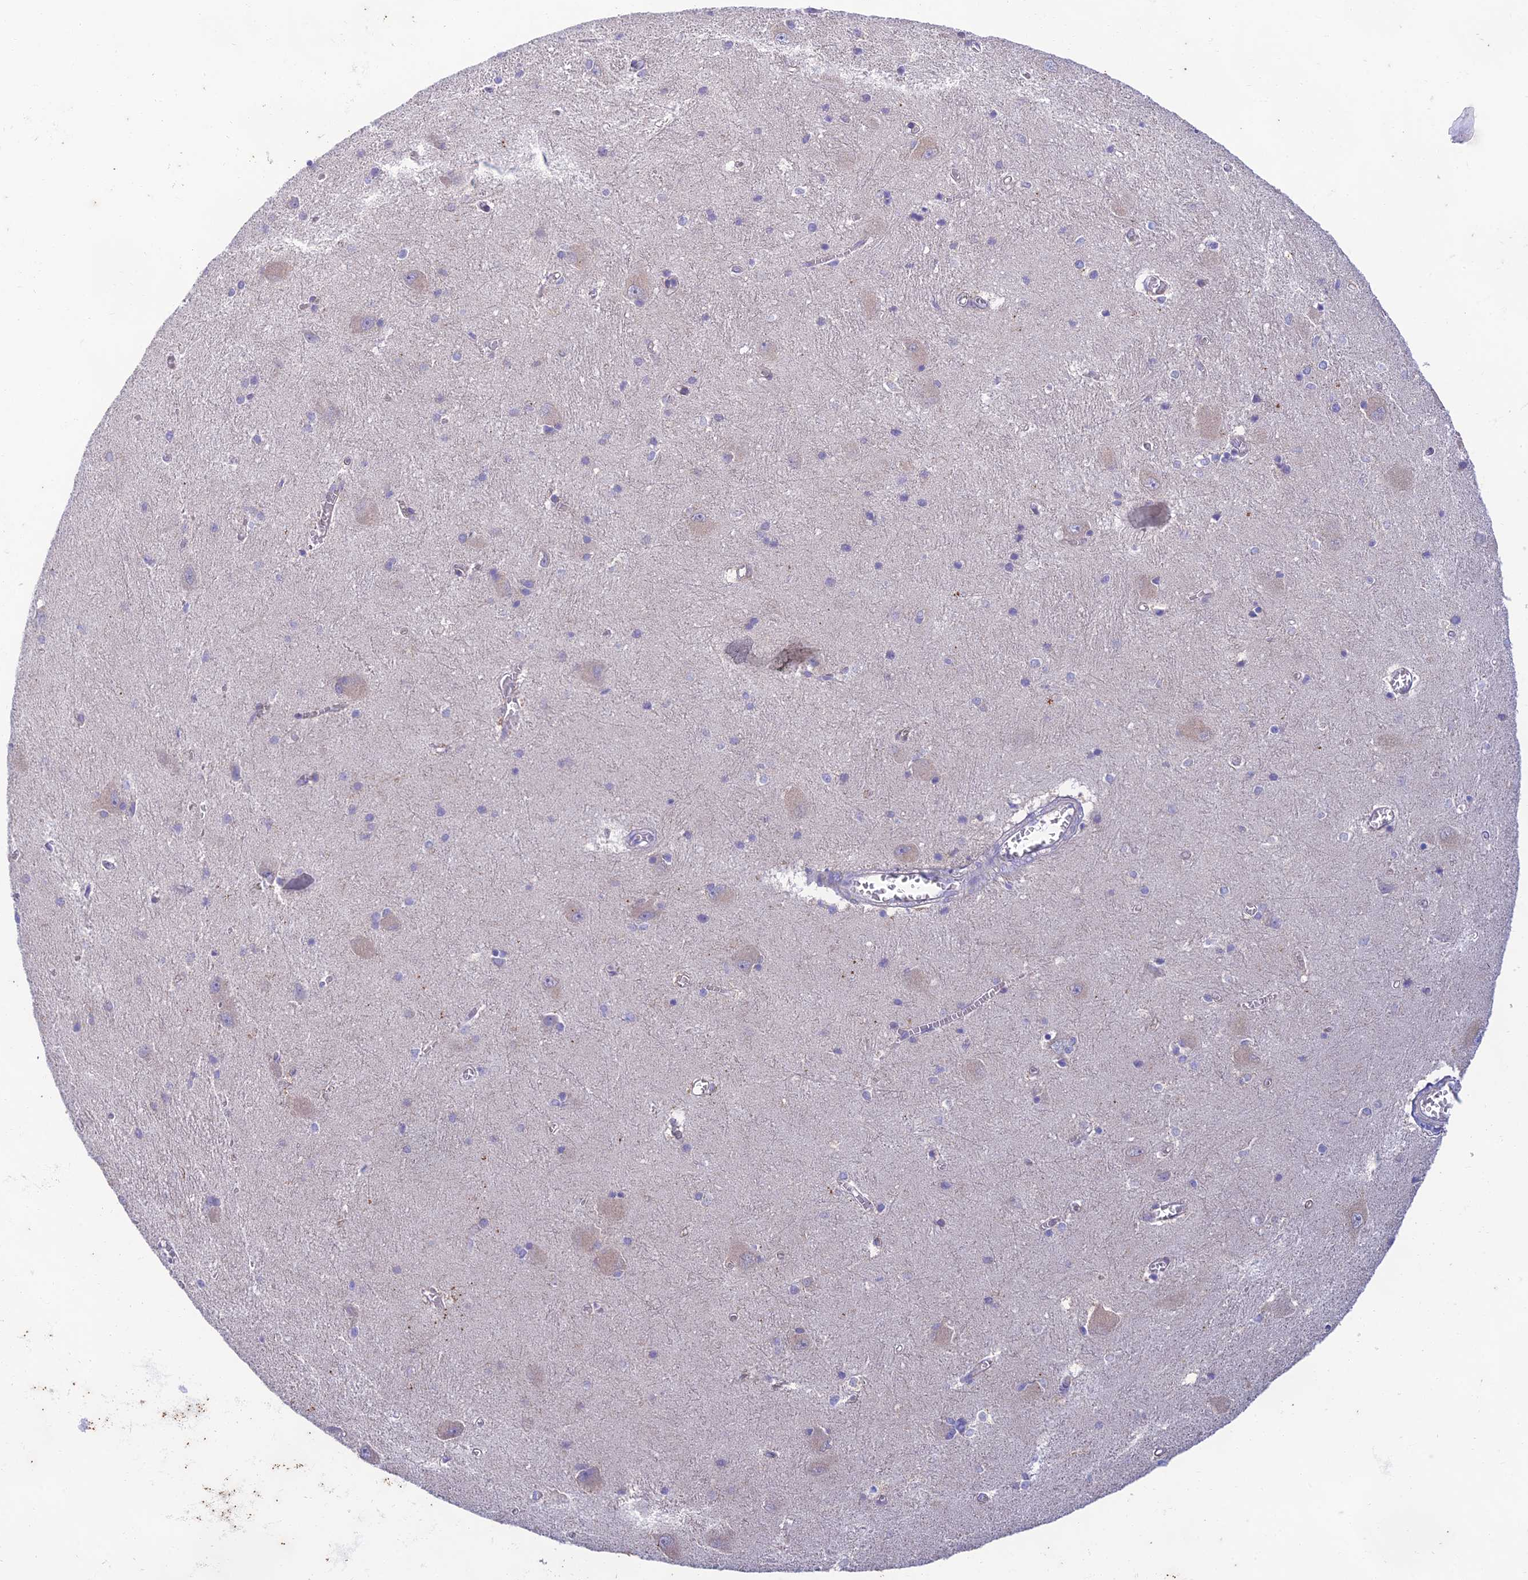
{"staining": {"intensity": "negative", "quantity": "none", "location": "none"}, "tissue": "caudate", "cell_type": "Glial cells", "image_type": "normal", "snomed": [{"axis": "morphology", "description": "Normal tissue, NOS"}, {"axis": "topography", "description": "Lateral ventricle wall"}], "caption": "High power microscopy photomicrograph of an immunohistochemistry histopathology image of benign caudate, revealing no significant expression in glial cells. (Stains: DAB (3,3'-diaminobenzidine) immunohistochemistry (IHC) with hematoxylin counter stain, Microscopy: brightfield microscopy at high magnification).", "gene": "PTCD2", "patient": {"sex": "male", "age": 37}}